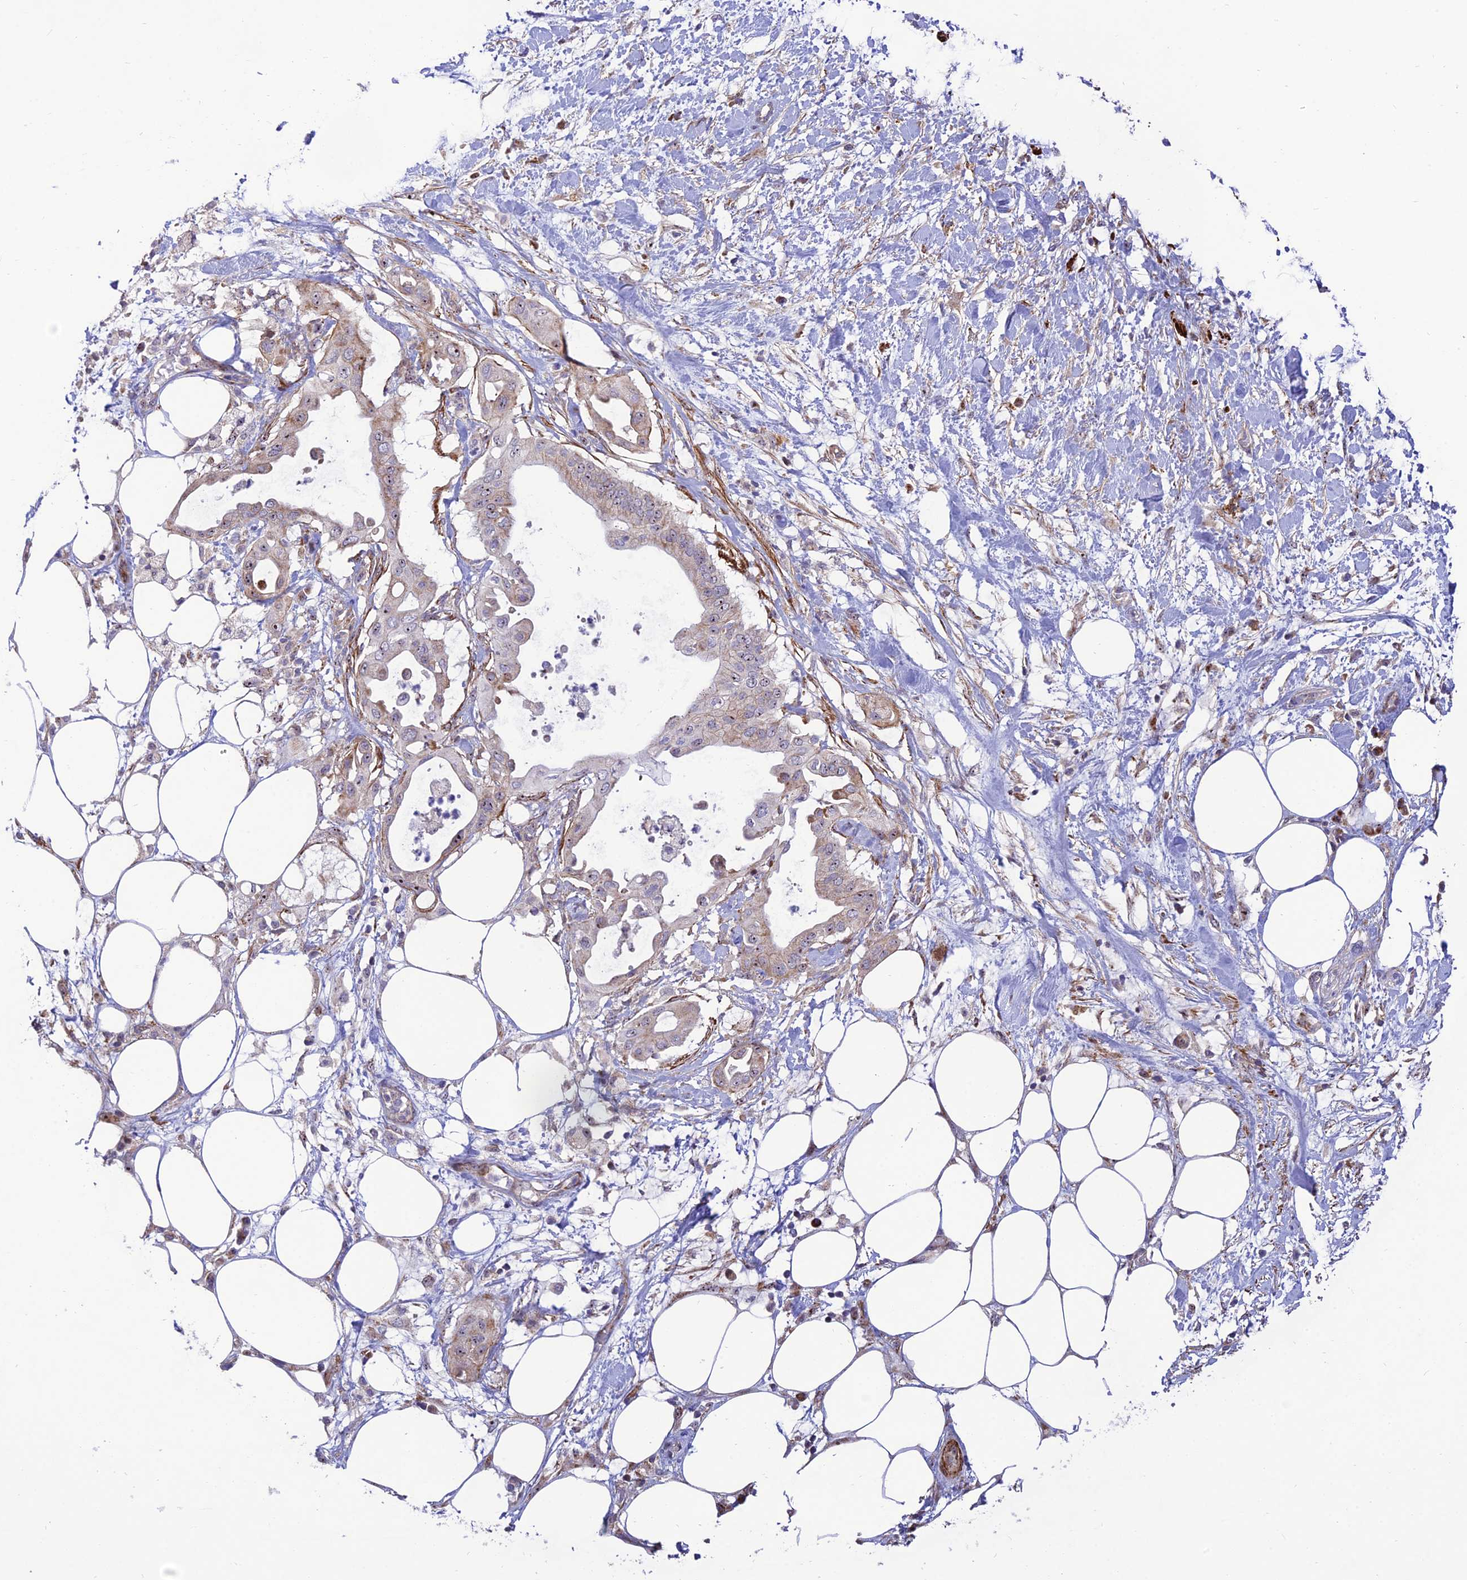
{"staining": {"intensity": "weak", "quantity": "25%-75%", "location": "cytoplasmic/membranous"}, "tissue": "pancreatic cancer", "cell_type": "Tumor cells", "image_type": "cancer", "snomed": [{"axis": "morphology", "description": "Adenocarcinoma, NOS"}, {"axis": "topography", "description": "Pancreas"}], "caption": "The histopathology image displays immunohistochemical staining of pancreatic cancer (adenocarcinoma). There is weak cytoplasmic/membranous positivity is present in approximately 25%-75% of tumor cells.", "gene": "KBTBD7", "patient": {"sex": "male", "age": 68}}